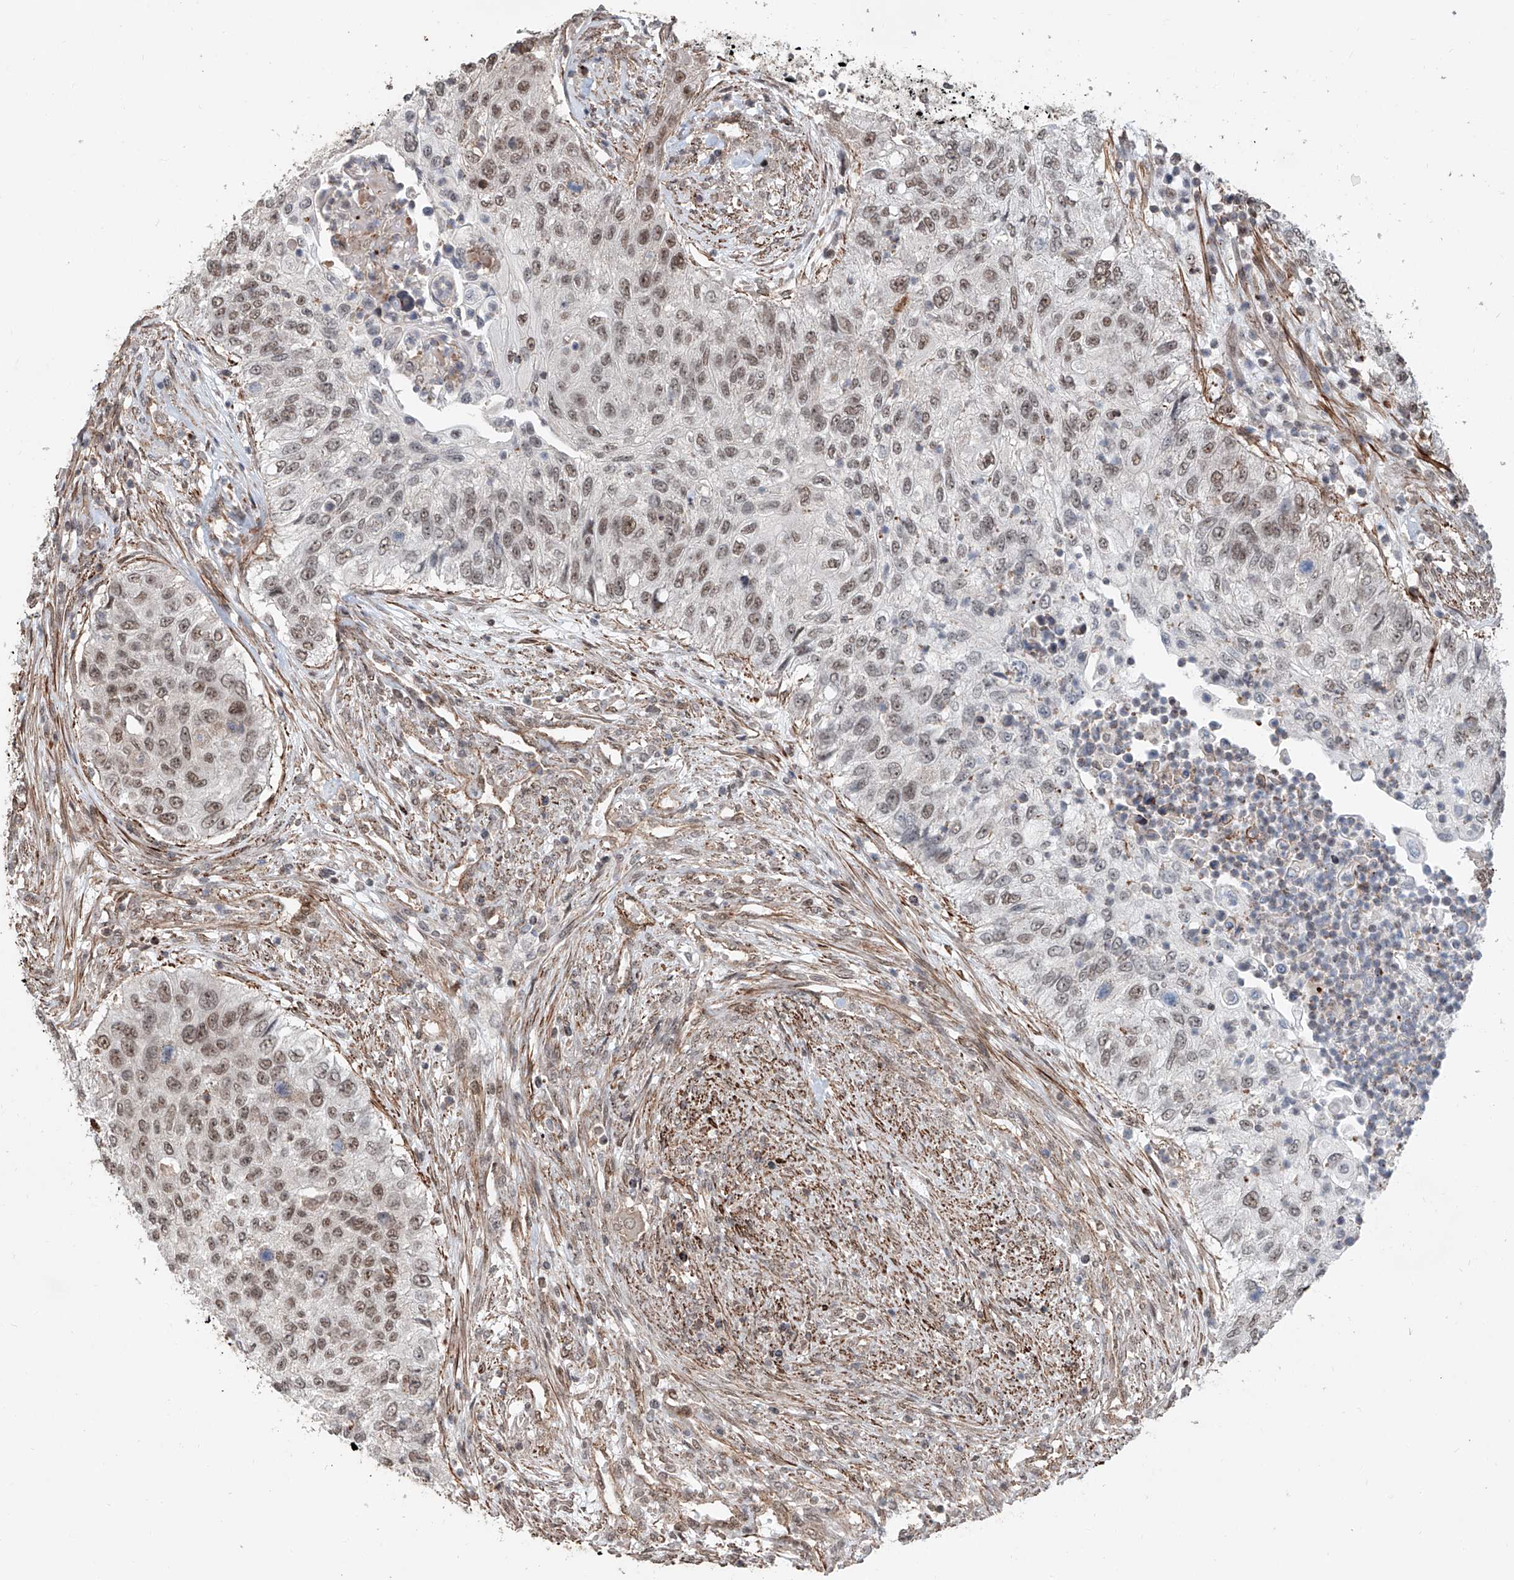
{"staining": {"intensity": "moderate", "quantity": ">75%", "location": "nuclear"}, "tissue": "urothelial cancer", "cell_type": "Tumor cells", "image_type": "cancer", "snomed": [{"axis": "morphology", "description": "Urothelial carcinoma, High grade"}, {"axis": "topography", "description": "Urinary bladder"}], "caption": "Urothelial carcinoma (high-grade) stained with a protein marker demonstrates moderate staining in tumor cells.", "gene": "SDE2", "patient": {"sex": "female", "age": 60}}